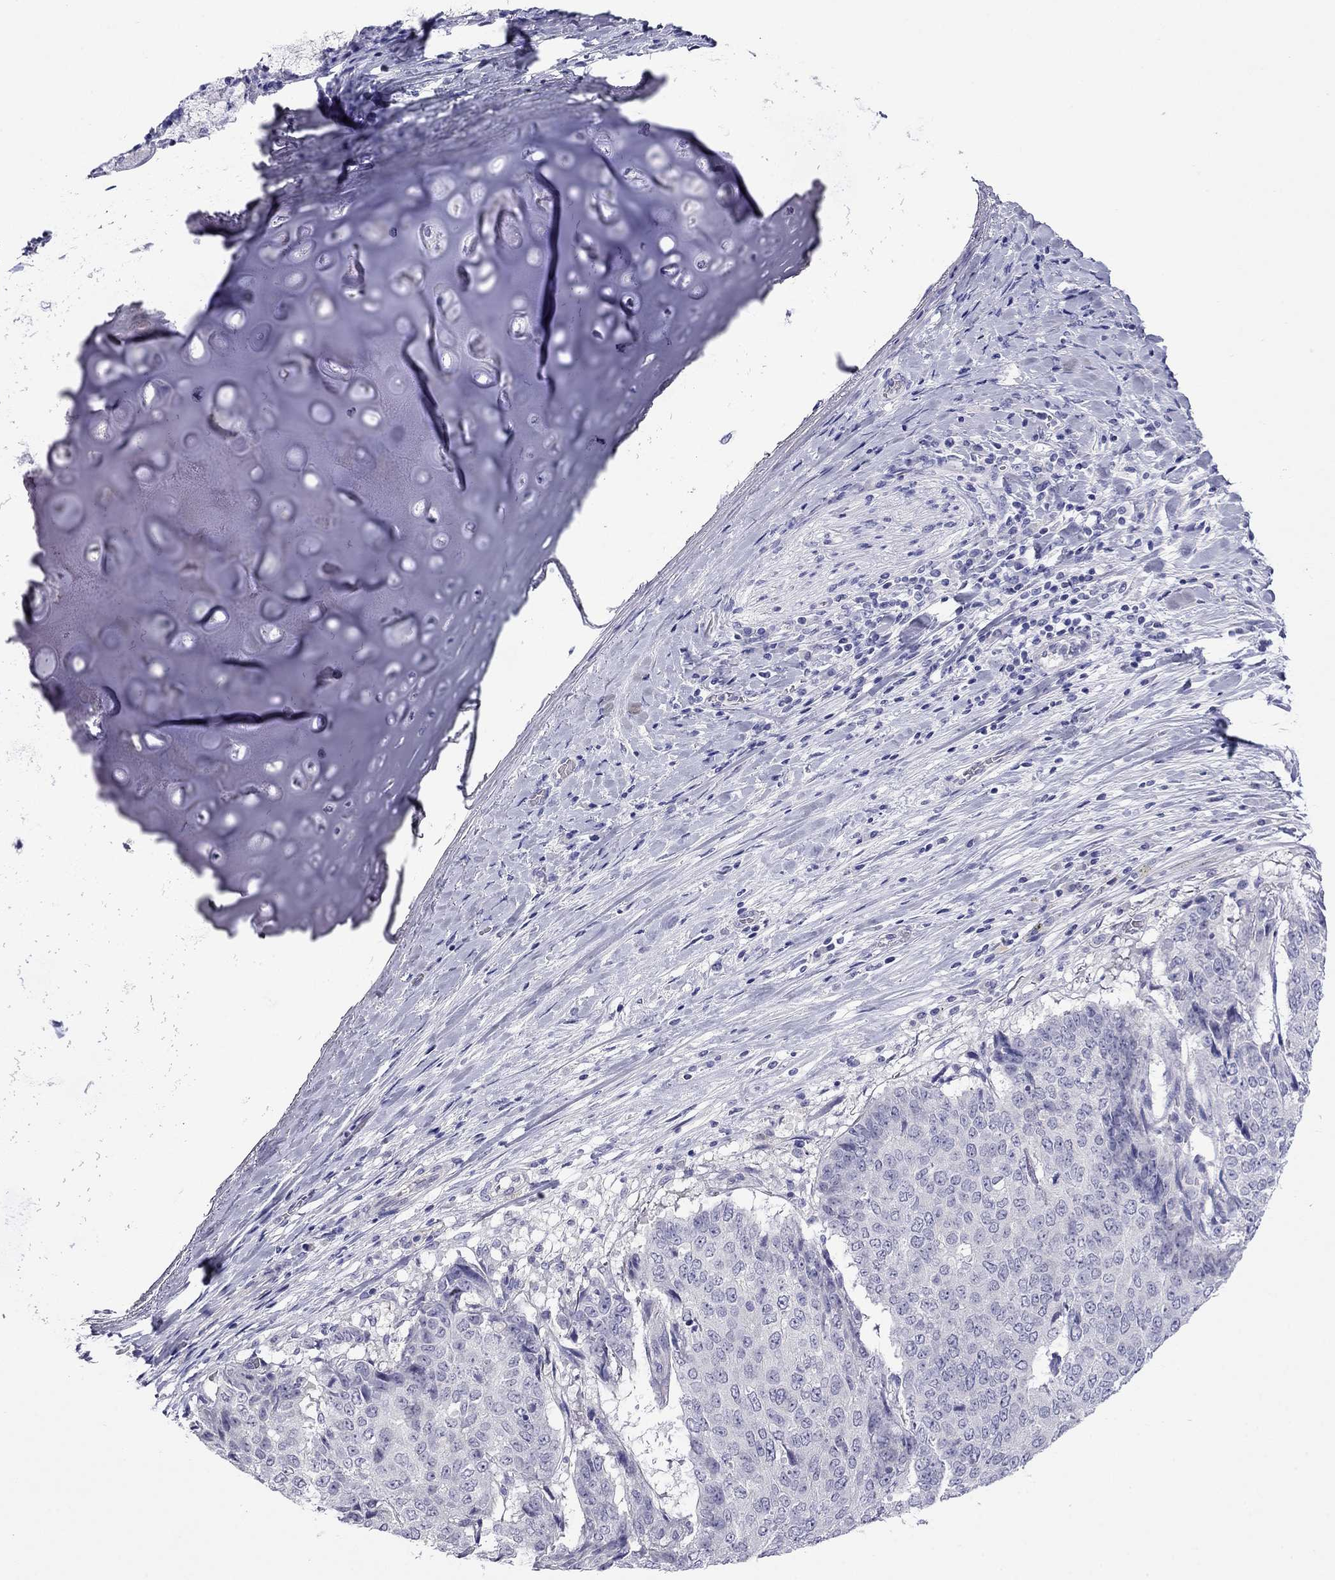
{"staining": {"intensity": "negative", "quantity": "none", "location": "none"}, "tissue": "lung cancer", "cell_type": "Tumor cells", "image_type": "cancer", "snomed": [{"axis": "morphology", "description": "Normal tissue, NOS"}, {"axis": "morphology", "description": "Squamous cell carcinoma, NOS"}, {"axis": "topography", "description": "Bronchus"}, {"axis": "topography", "description": "Lung"}], "caption": "There is no significant expression in tumor cells of lung squamous cell carcinoma.", "gene": "MYO15A", "patient": {"sex": "male", "age": 64}}